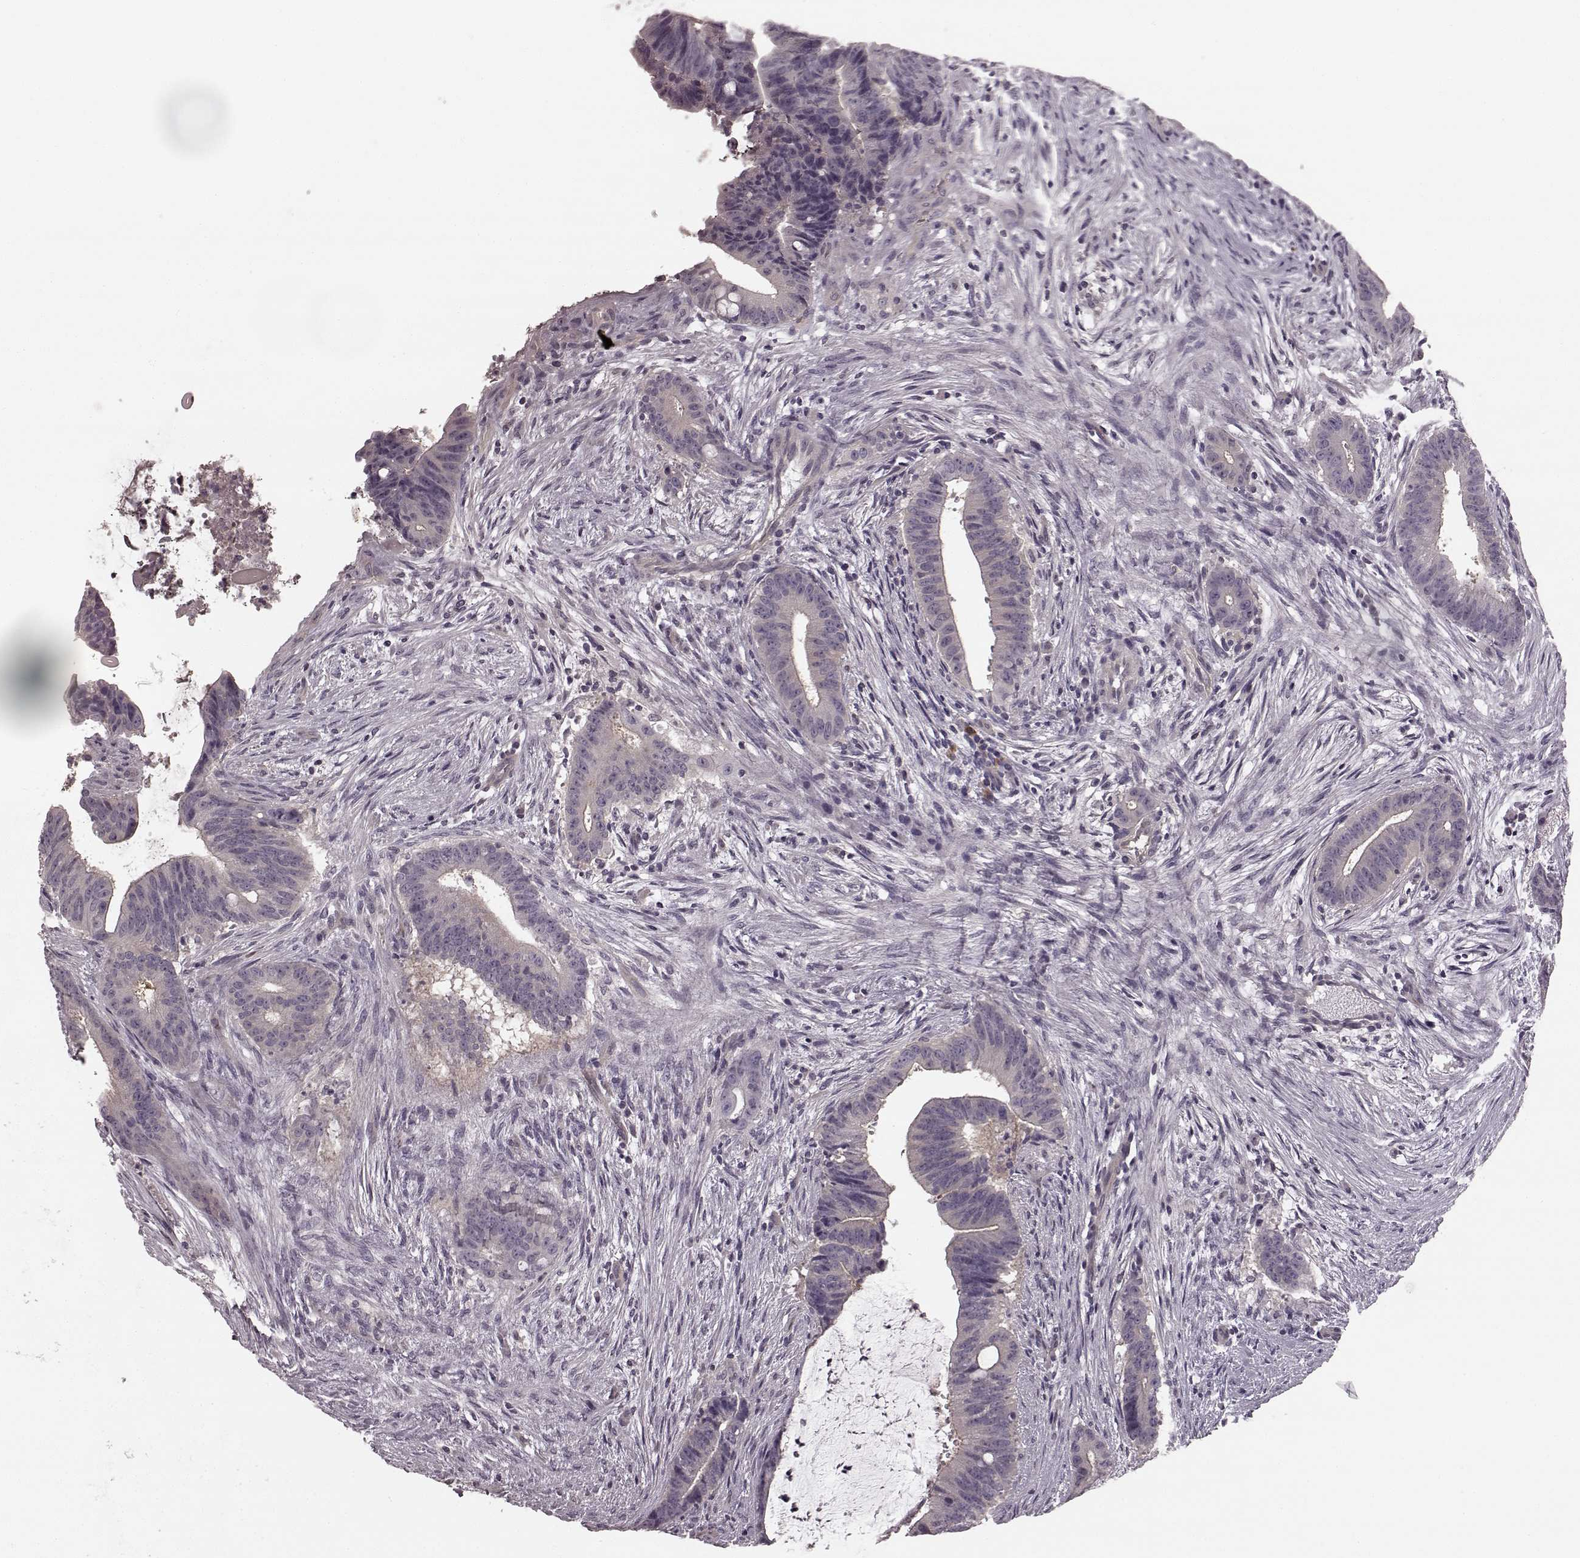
{"staining": {"intensity": "negative", "quantity": "none", "location": "none"}, "tissue": "colorectal cancer", "cell_type": "Tumor cells", "image_type": "cancer", "snomed": [{"axis": "morphology", "description": "Adenocarcinoma, NOS"}, {"axis": "topography", "description": "Colon"}], "caption": "There is no significant staining in tumor cells of colorectal cancer (adenocarcinoma).", "gene": "PRKCE", "patient": {"sex": "female", "age": 43}}